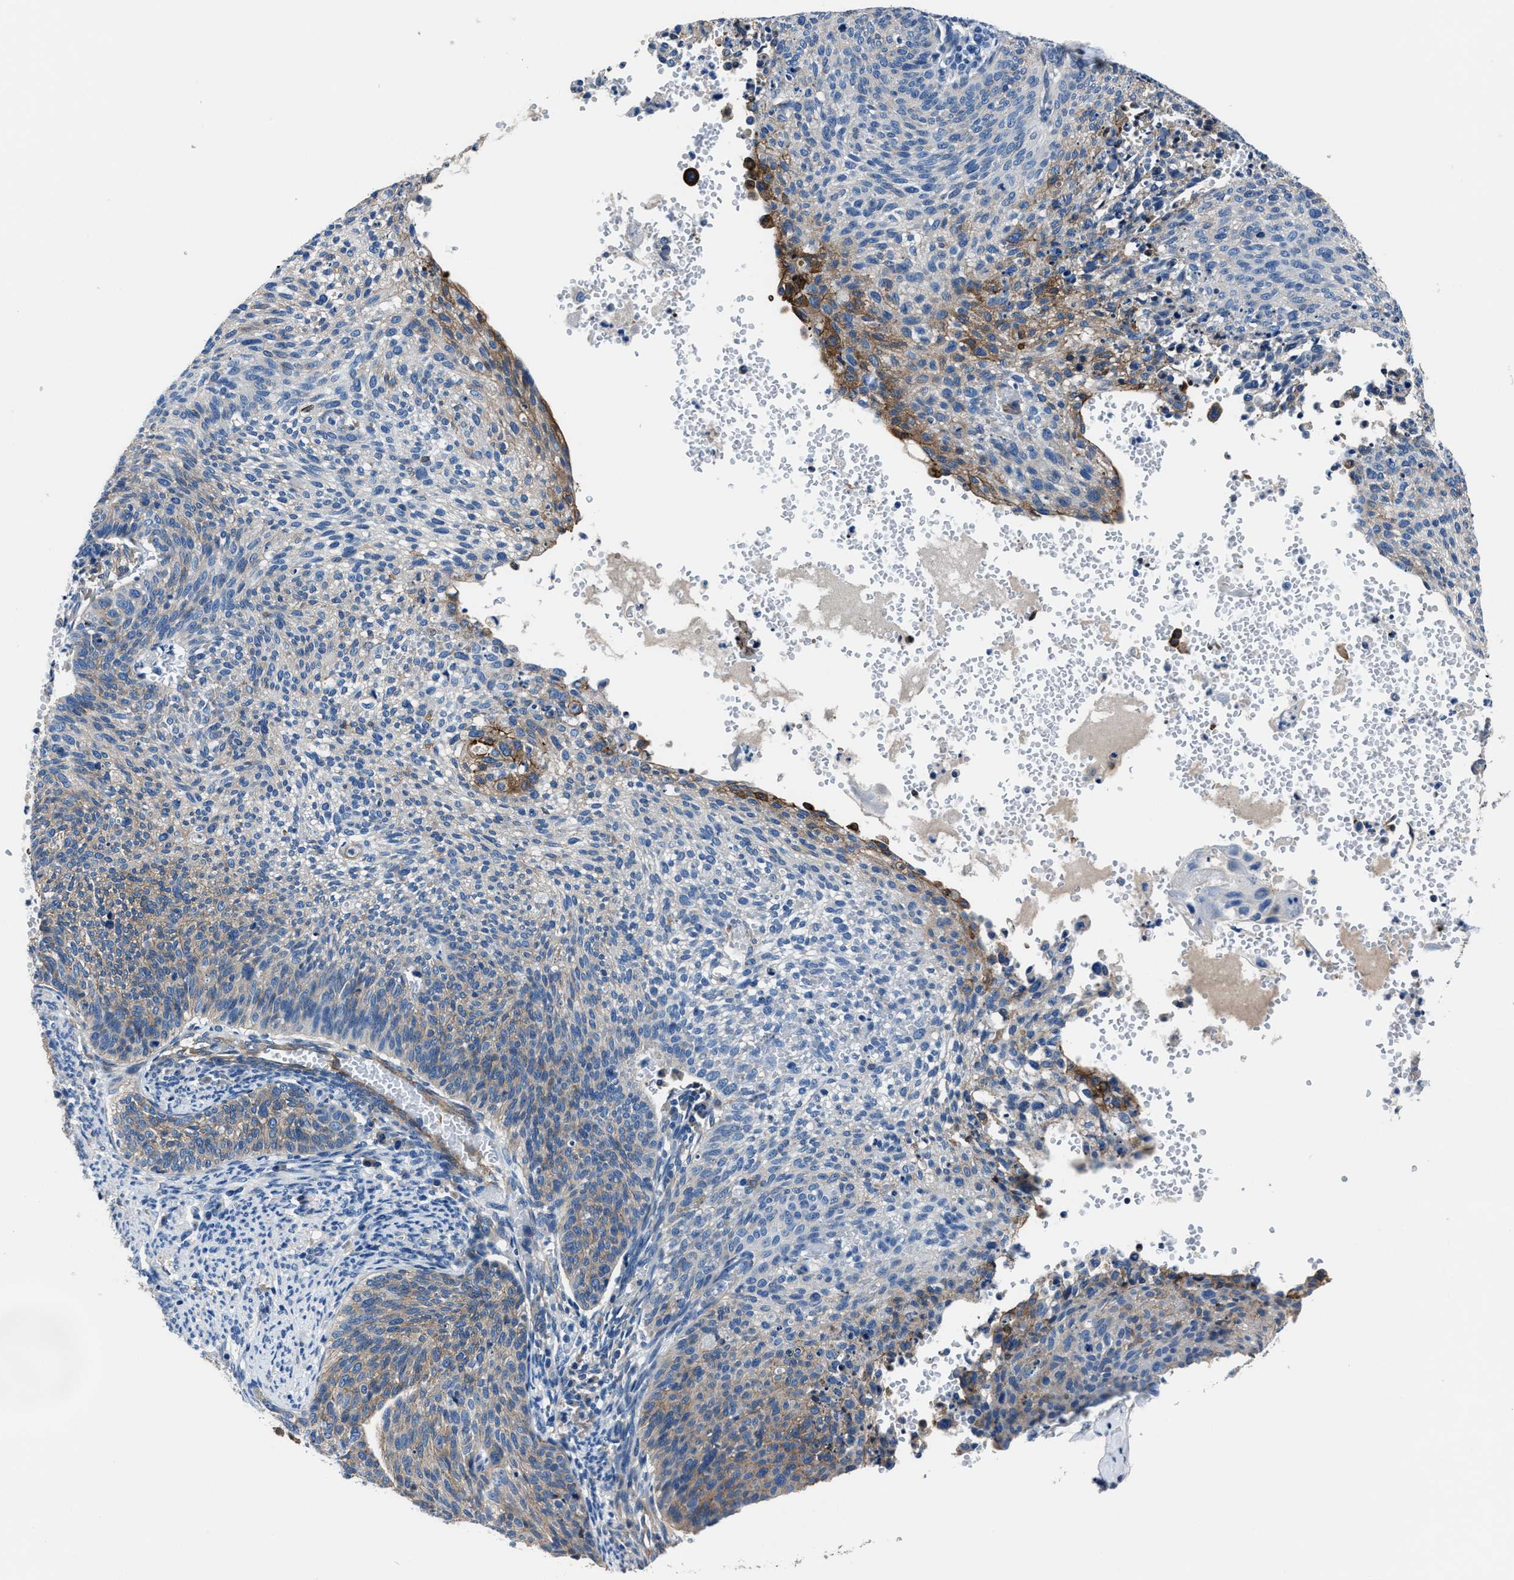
{"staining": {"intensity": "moderate", "quantity": "<25%", "location": "cytoplasmic/membranous"}, "tissue": "cervical cancer", "cell_type": "Tumor cells", "image_type": "cancer", "snomed": [{"axis": "morphology", "description": "Squamous cell carcinoma, NOS"}, {"axis": "topography", "description": "Cervix"}], "caption": "Human cervical cancer (squamous cell carcinoma) stained for a protein (brown) shows moderate cytoplasmic/membranous positive expression in about <25% of tumor cells.", "gene": "LMO7", "patient": {"sex": "female", "age": 70}}